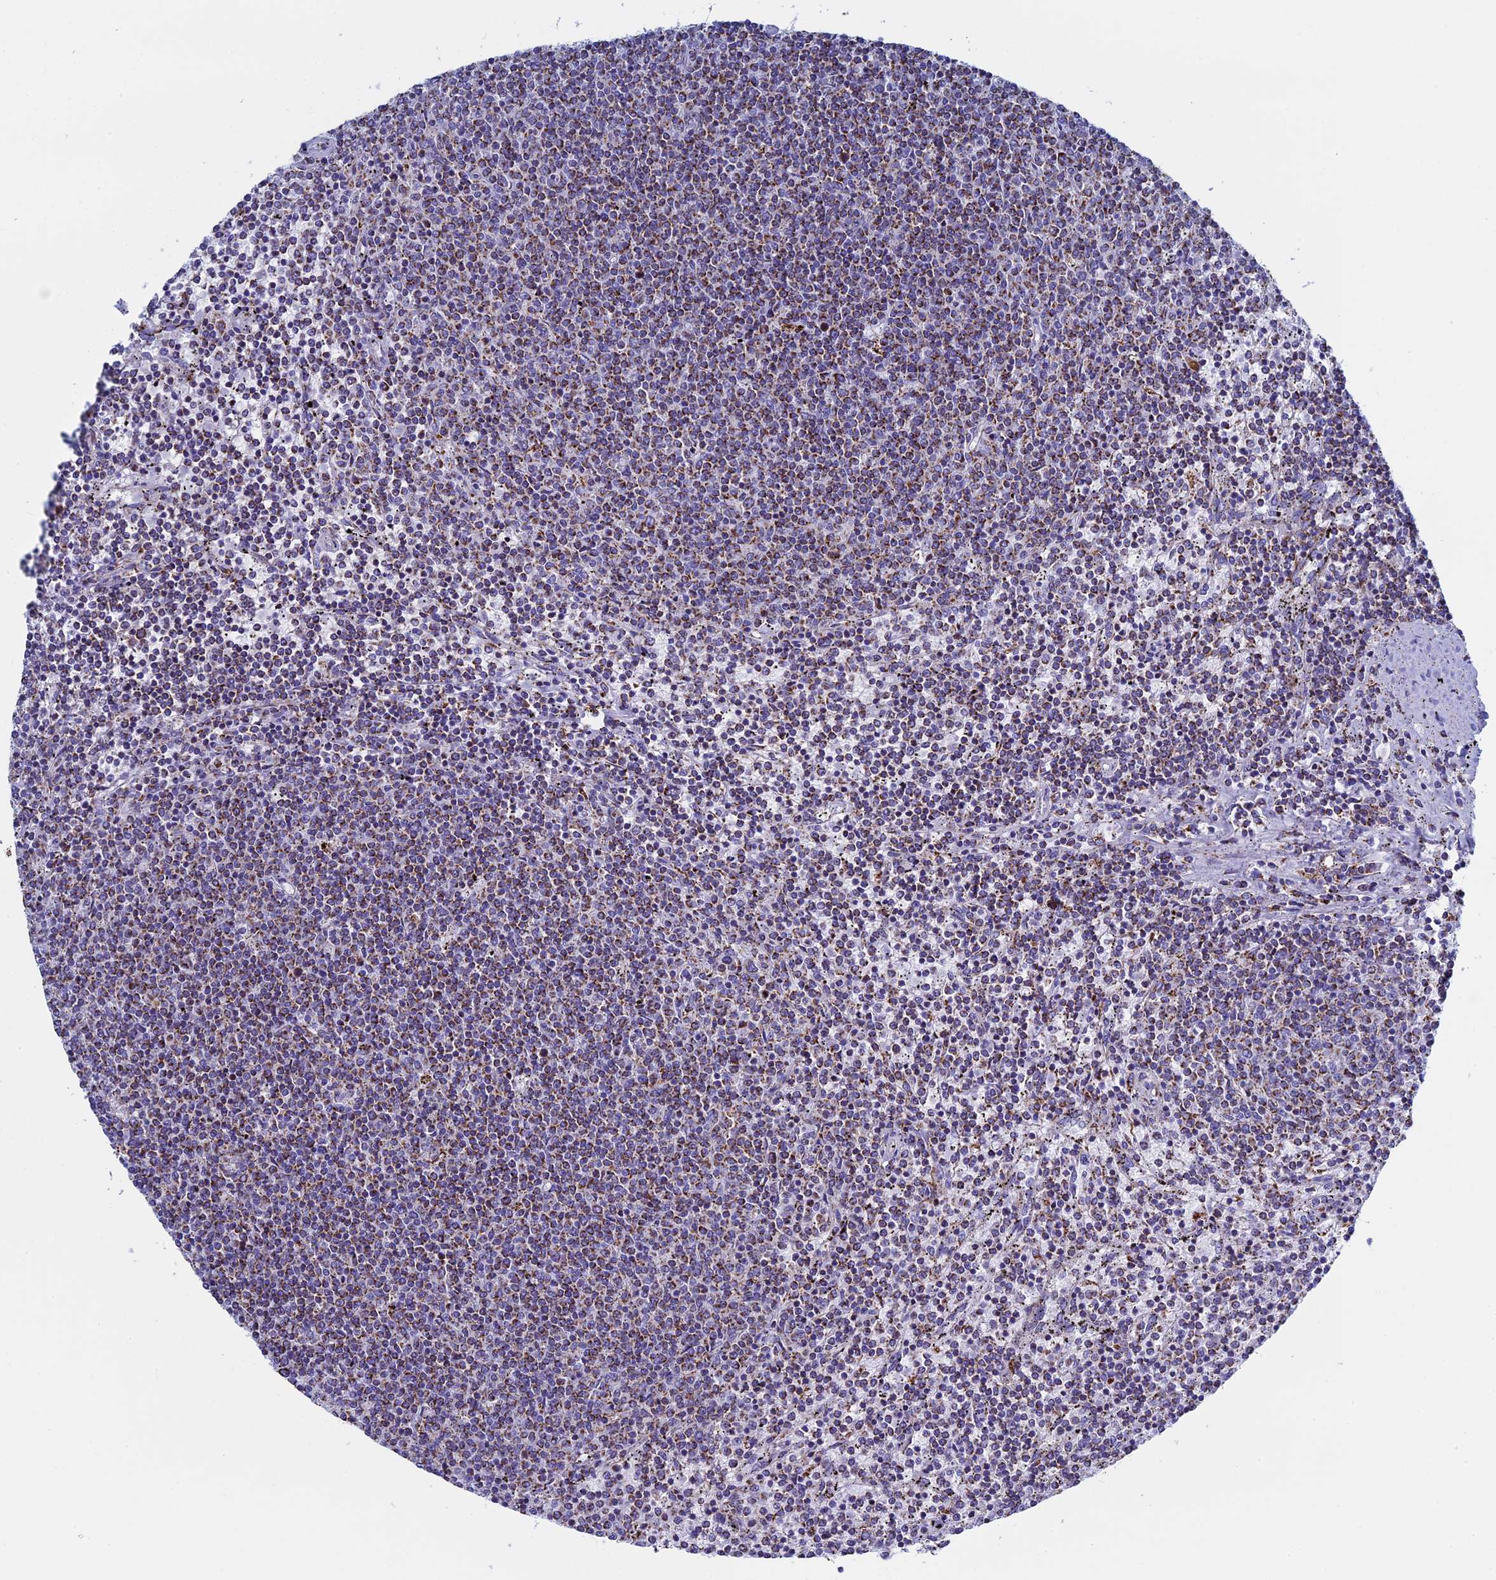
{"staining": {"intensity": "moderate", "quantity": ">75%", "location": "cytoplasmic/membranous"}, "tissue": "lymphoma", "cell_type": "Tumor cells", "image_type": "cancer", "snomed": [{"axis": "morphology", "description": "Malignant lymphoma, non-Hodgkin's type, Low grade"}, {"axis": "topography", "description": "Spleen"}], "caption": "Brown immunohistochemical staining in human low-grade malignant lymphoma, non-Hodgkin's type displays moderate cytoplasmic/membranous expression in about >75% of tumor cells.", "gene": "UQCRFS1", "patient": {"sex": "female", "age": 50}}